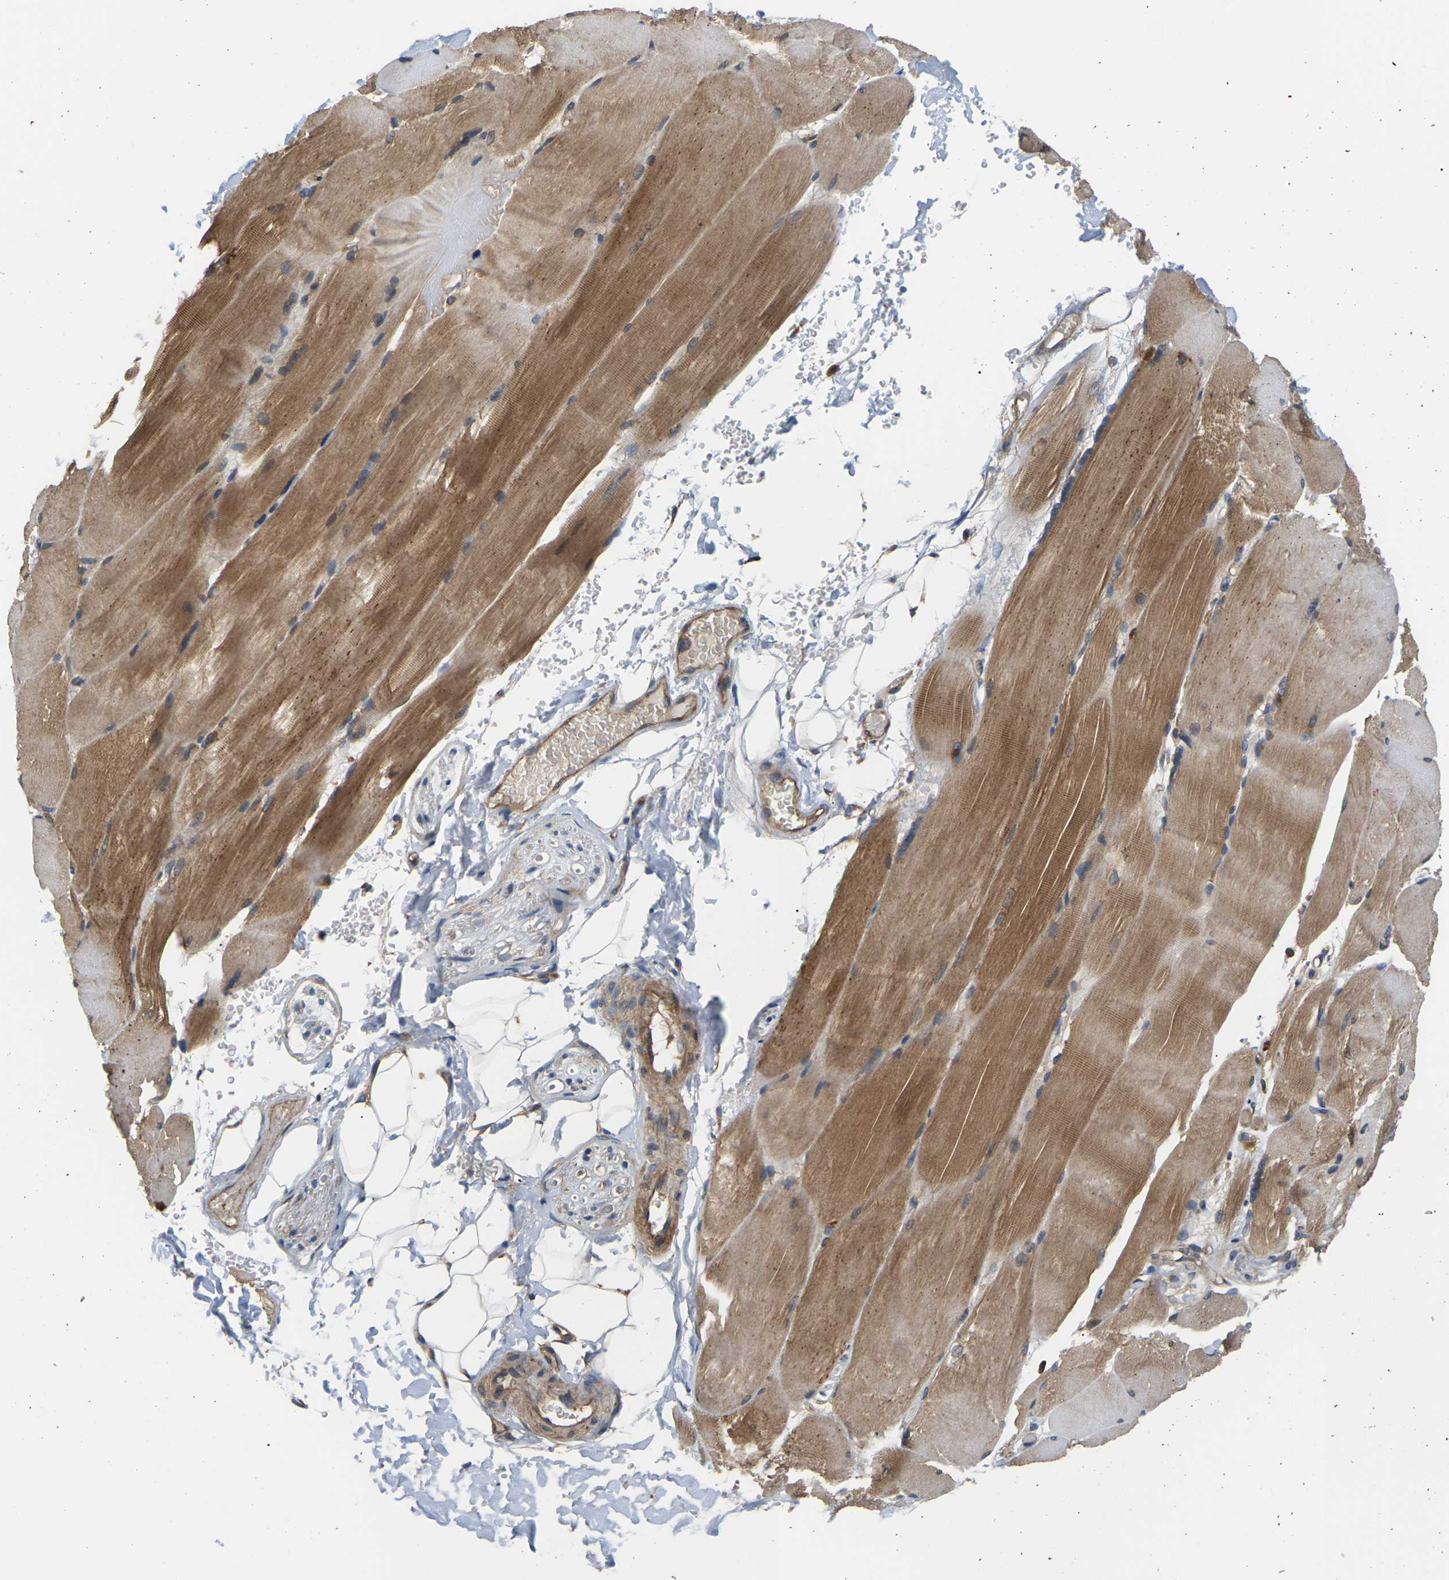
{"staining": {"intensity": "moderate", "quantity": ">75%", "location": "cytoplasmic/membranous"}, "tissue": "skeletal muscle", "cell_type": "Myocytes", "image_type": "normal", "snomed": [{"axis": "morphology", "description": "Normal tissue, NOS"}, {"axis": "topography", "description": "Skin"}, {"axis": "topography", "description": "Skeletal muscle"}], "caption": "Immunohistochemical staining of unremarkable human skeletal muscle demonstrates medium levels of moderate cytoplasmic/membranous staining in about >75% of myocytes. The protein of interest is shown in brown color, while the nuclei are stained blue.", "gene": "NRAS", "patient": {"sex": "male", "age": 83}}